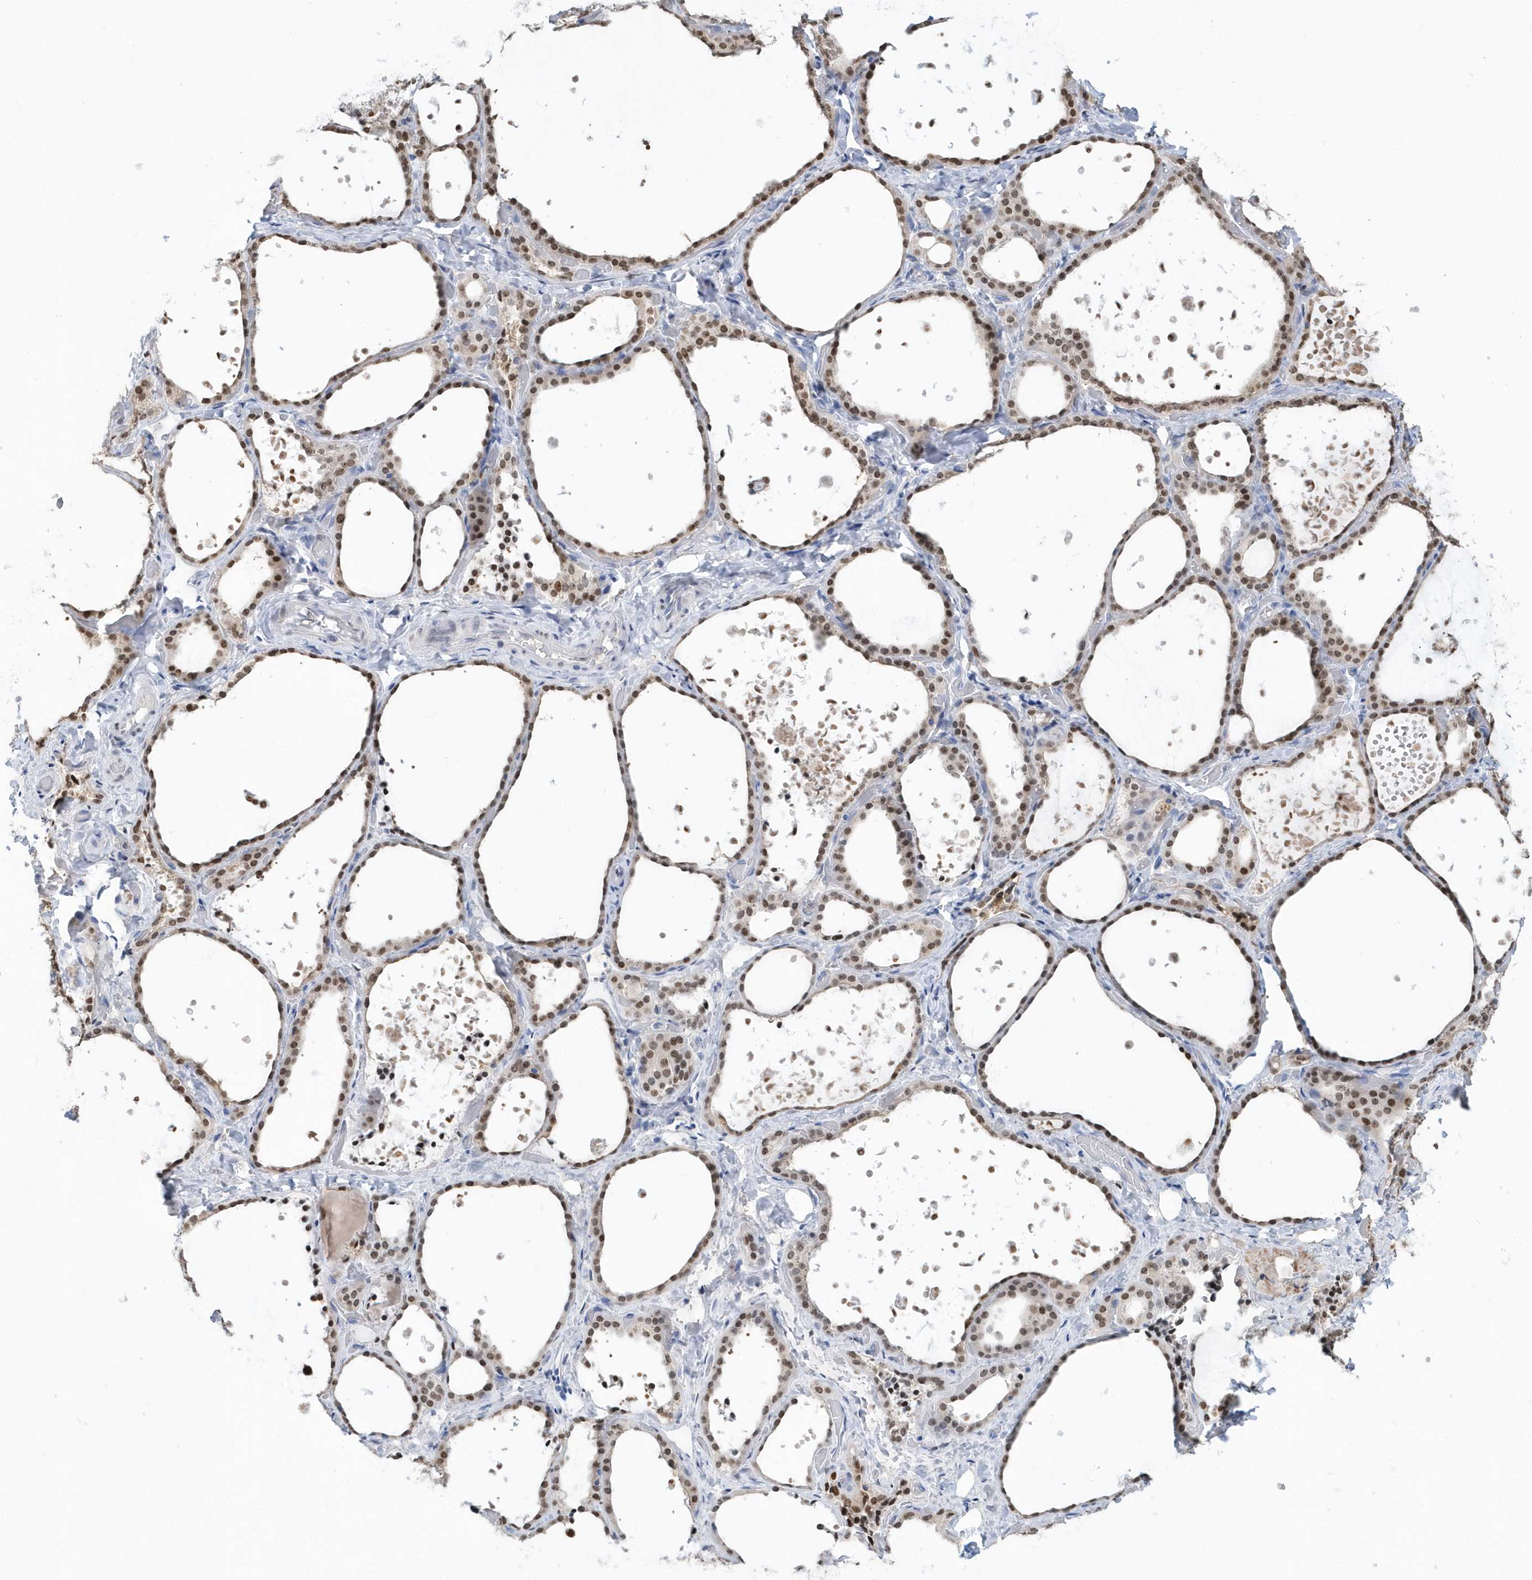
{"staining": {"intensity": "strong", "quantity": "25%-75%", "location": "nuclear"}, "tissue": "thyroid gland", "cell_type": "Glandular cells", "image_type": "normal", "snomed": [{"axis": "morphology", "description": "Normal tissue, NOS"}, {"axis": "topography", "description": "Thyroid gland"}], "caption": "Strong nuclear protein expression is seen in approximately 25%-75% of glandular cells in thyroid gland. Ihc stains the protein in brown and the nuclei are stained blue.", "gene": "MACROH2A2", "patient": {"sex": "female", "age": 44}}